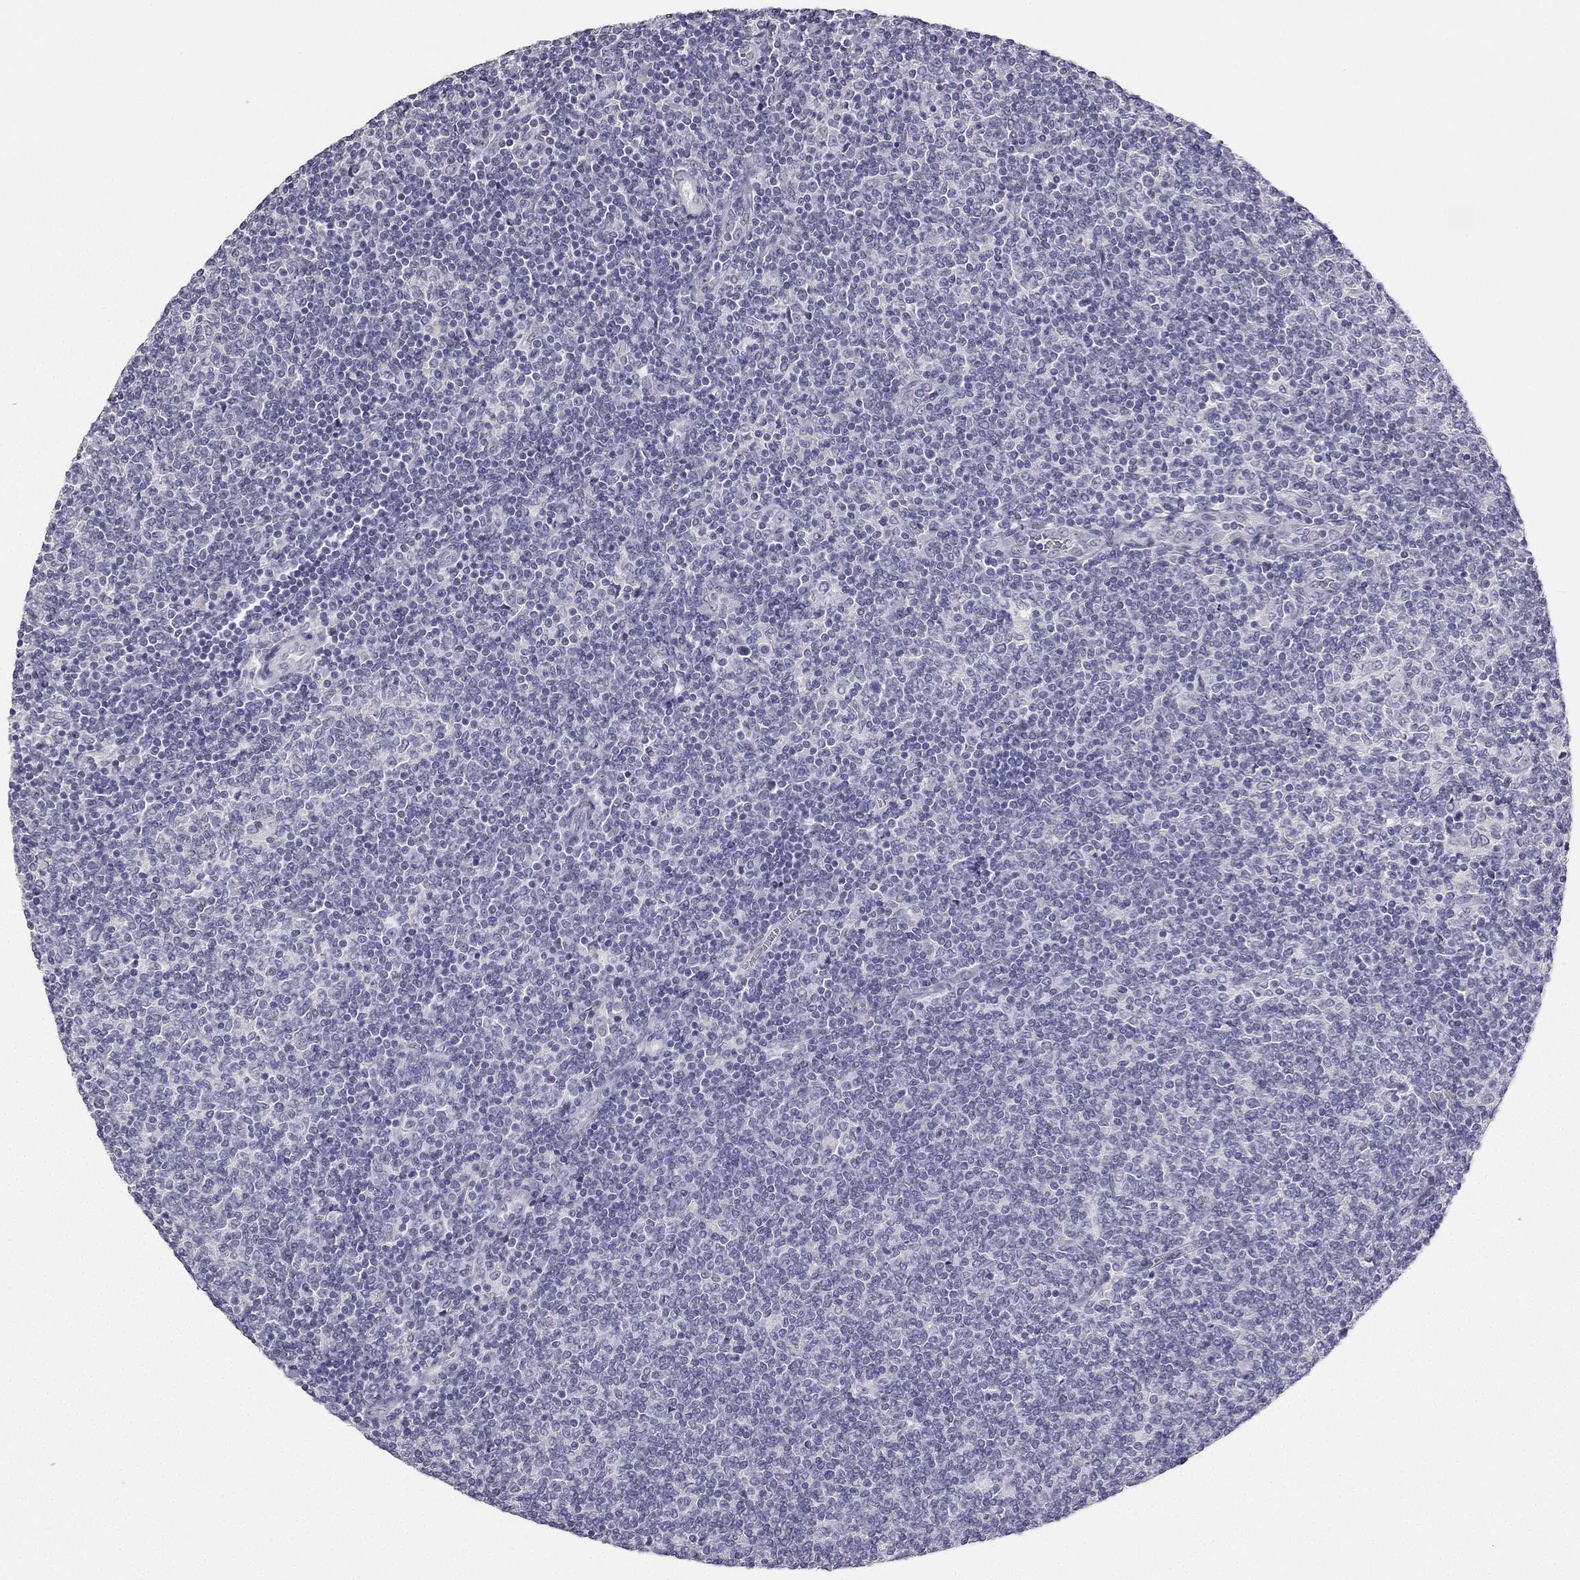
{"staining": {"intensity": "negative", "quantity": "none", "location": "none"}, "tissue": "lymphoma", "cell_type": "Tumor cells", "image_type": "cancer", "snomed": [{"axis": "morphology", "description": "Malignant lymphoma, non-Hodgkin's type, Low grade"}, {"axis": "topography", "description": "Lymph node"}], "caption": "High magnification brightfield microscopy of malignant lymphoma, non-Hodgkin's type (low-grade) stained with DAB (brown) and counterstained with hematoxylin (blue): tumor cells show no significant expression.", "gene": "CALB2", "patient": {"sex": "male", "age": 52}}